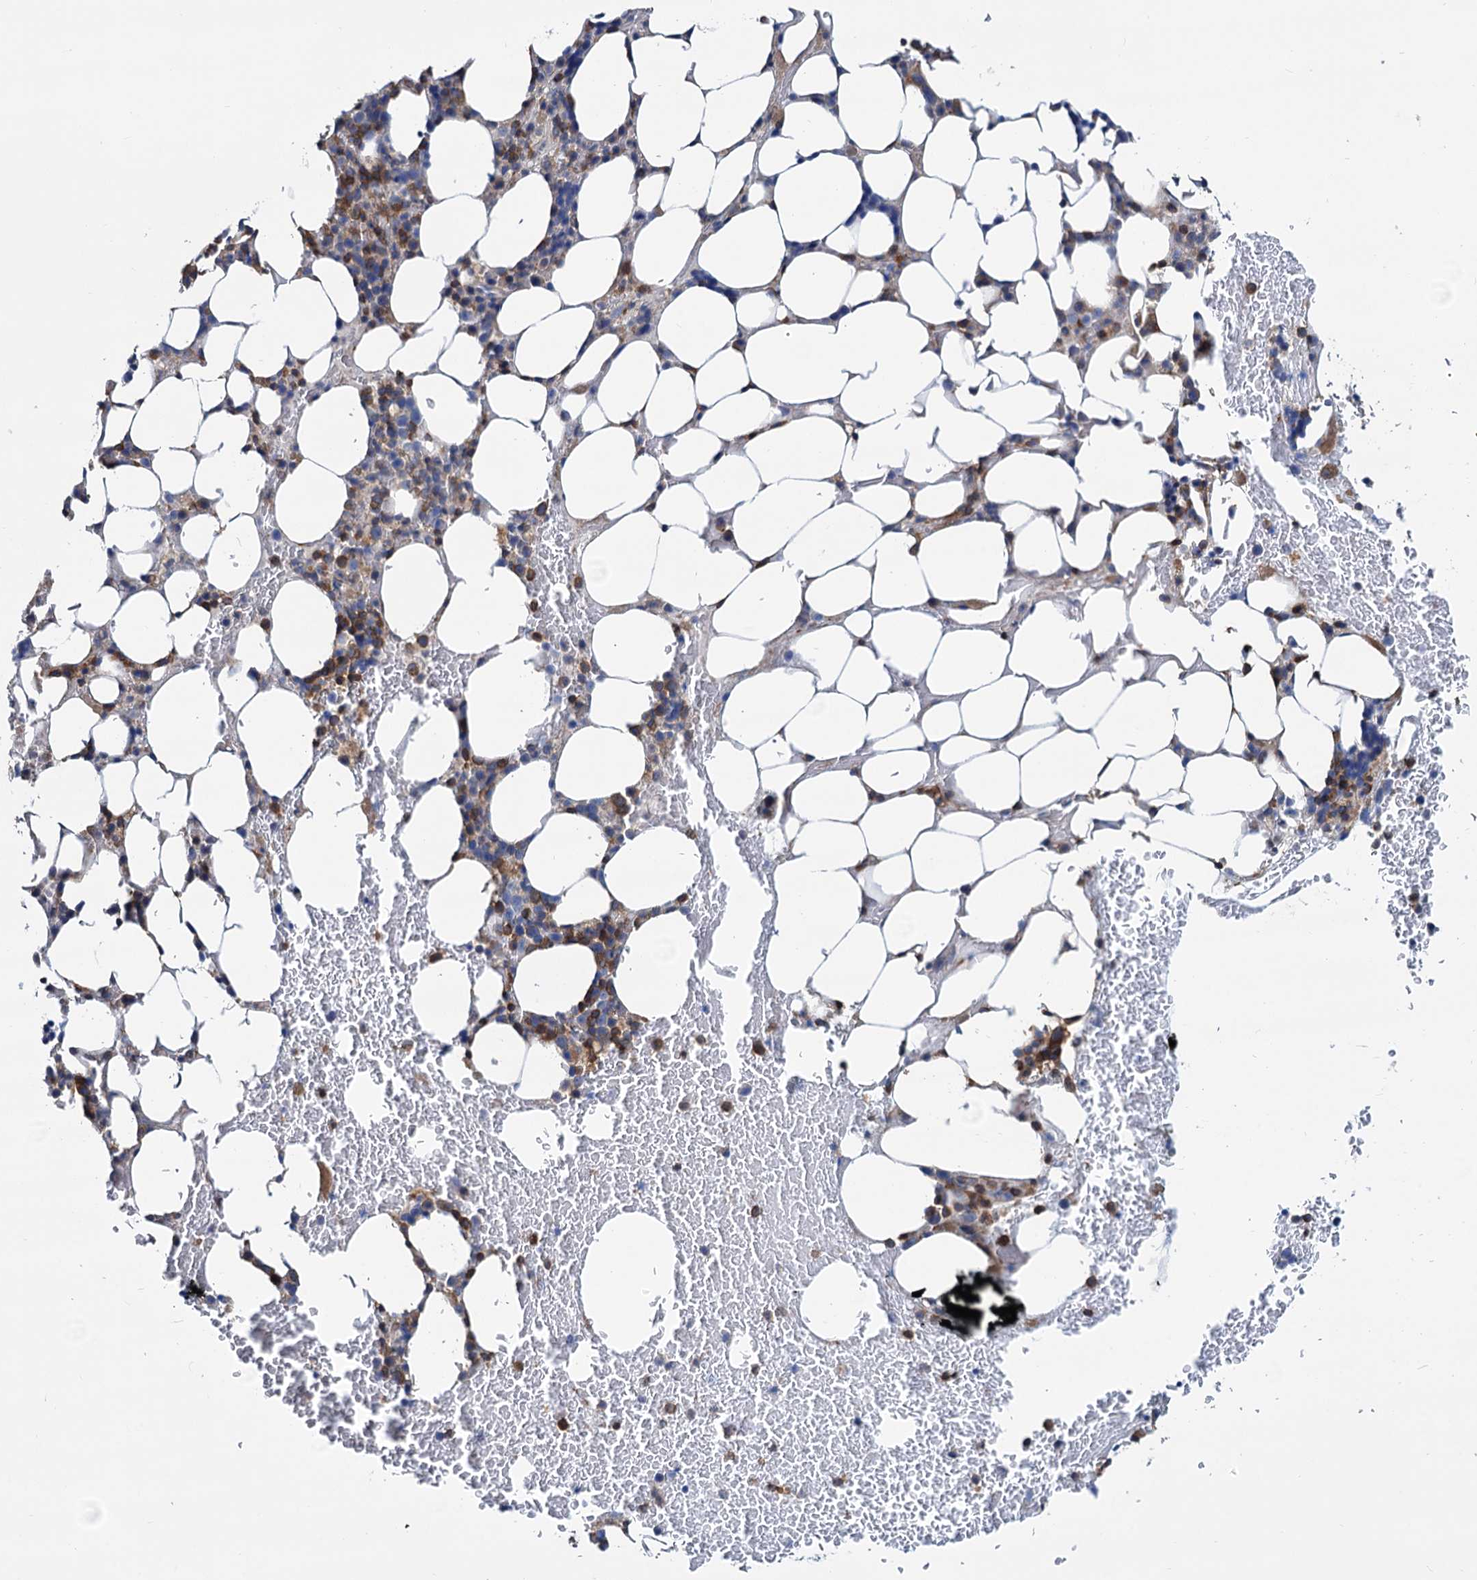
{"staining": {"intensity": "moderate", "quantity": "25%-75%", "location": "cytoplasmic/membranous"}, "tissue": "bone marrow", "cell_type": "Hematopoietic cells", "image_type": "normal", "snomed": [{"axis": "morphology", "description": "Normal tissue, NOS"}, {"axis": "topography", "description": "Bone marrow"}], "caption": "The immunohistochemical stain labels moderate cytoplasmic/membranous expression in hematopoietic cells of benign bone marrow.", "gene": "LRCH4", "patient": {"sex": "male", "age": 78}}